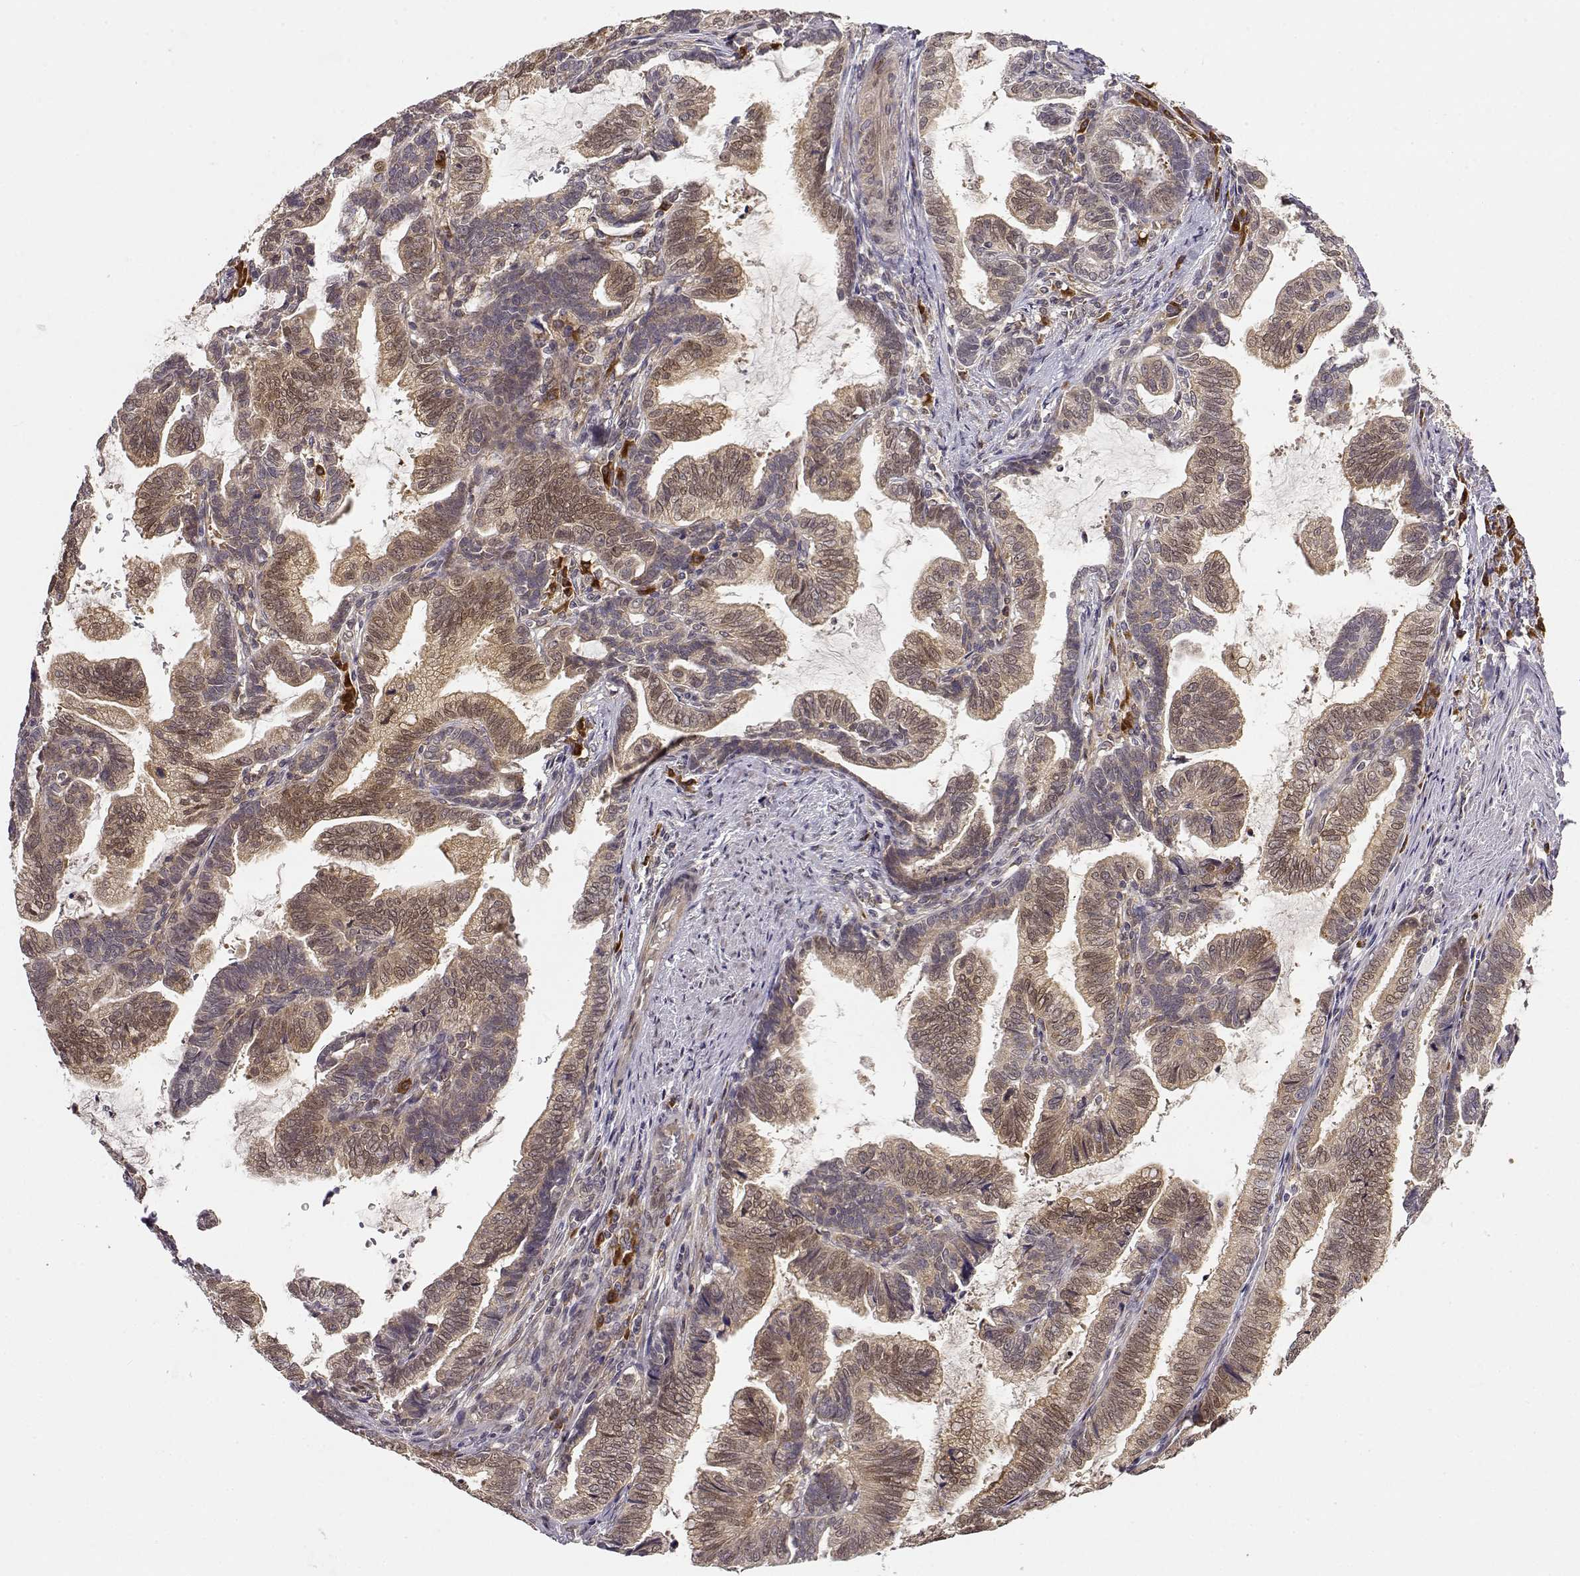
{"staining": {"intensity": "weak", "quantity": ">75%", "location": "cytoplasmic/membranous,nuclear"}, "tissue": "stomach cancer", "cell_type": "Tumor cells", "image_type": "cancer", "snomed": [{"axis": "morphology", "description": "Adenocarcinoma, NOS"}, {"axis": "topography", "description": "Stomach"}], "caption": "Immunohistochemistry histopathology image of neoplastic tissue: human stomach adenocarcinoma stained using immunohistochemistry reveals low levels of weak protein expression localized specifically in the cytoplasmic/membranous and nuclear of tumor cells, appearing as a cytoplasmic/membranous and nuclear brown color.", "gene": "ERGIC2", "patient": {"sex": "male", "age": 83}}